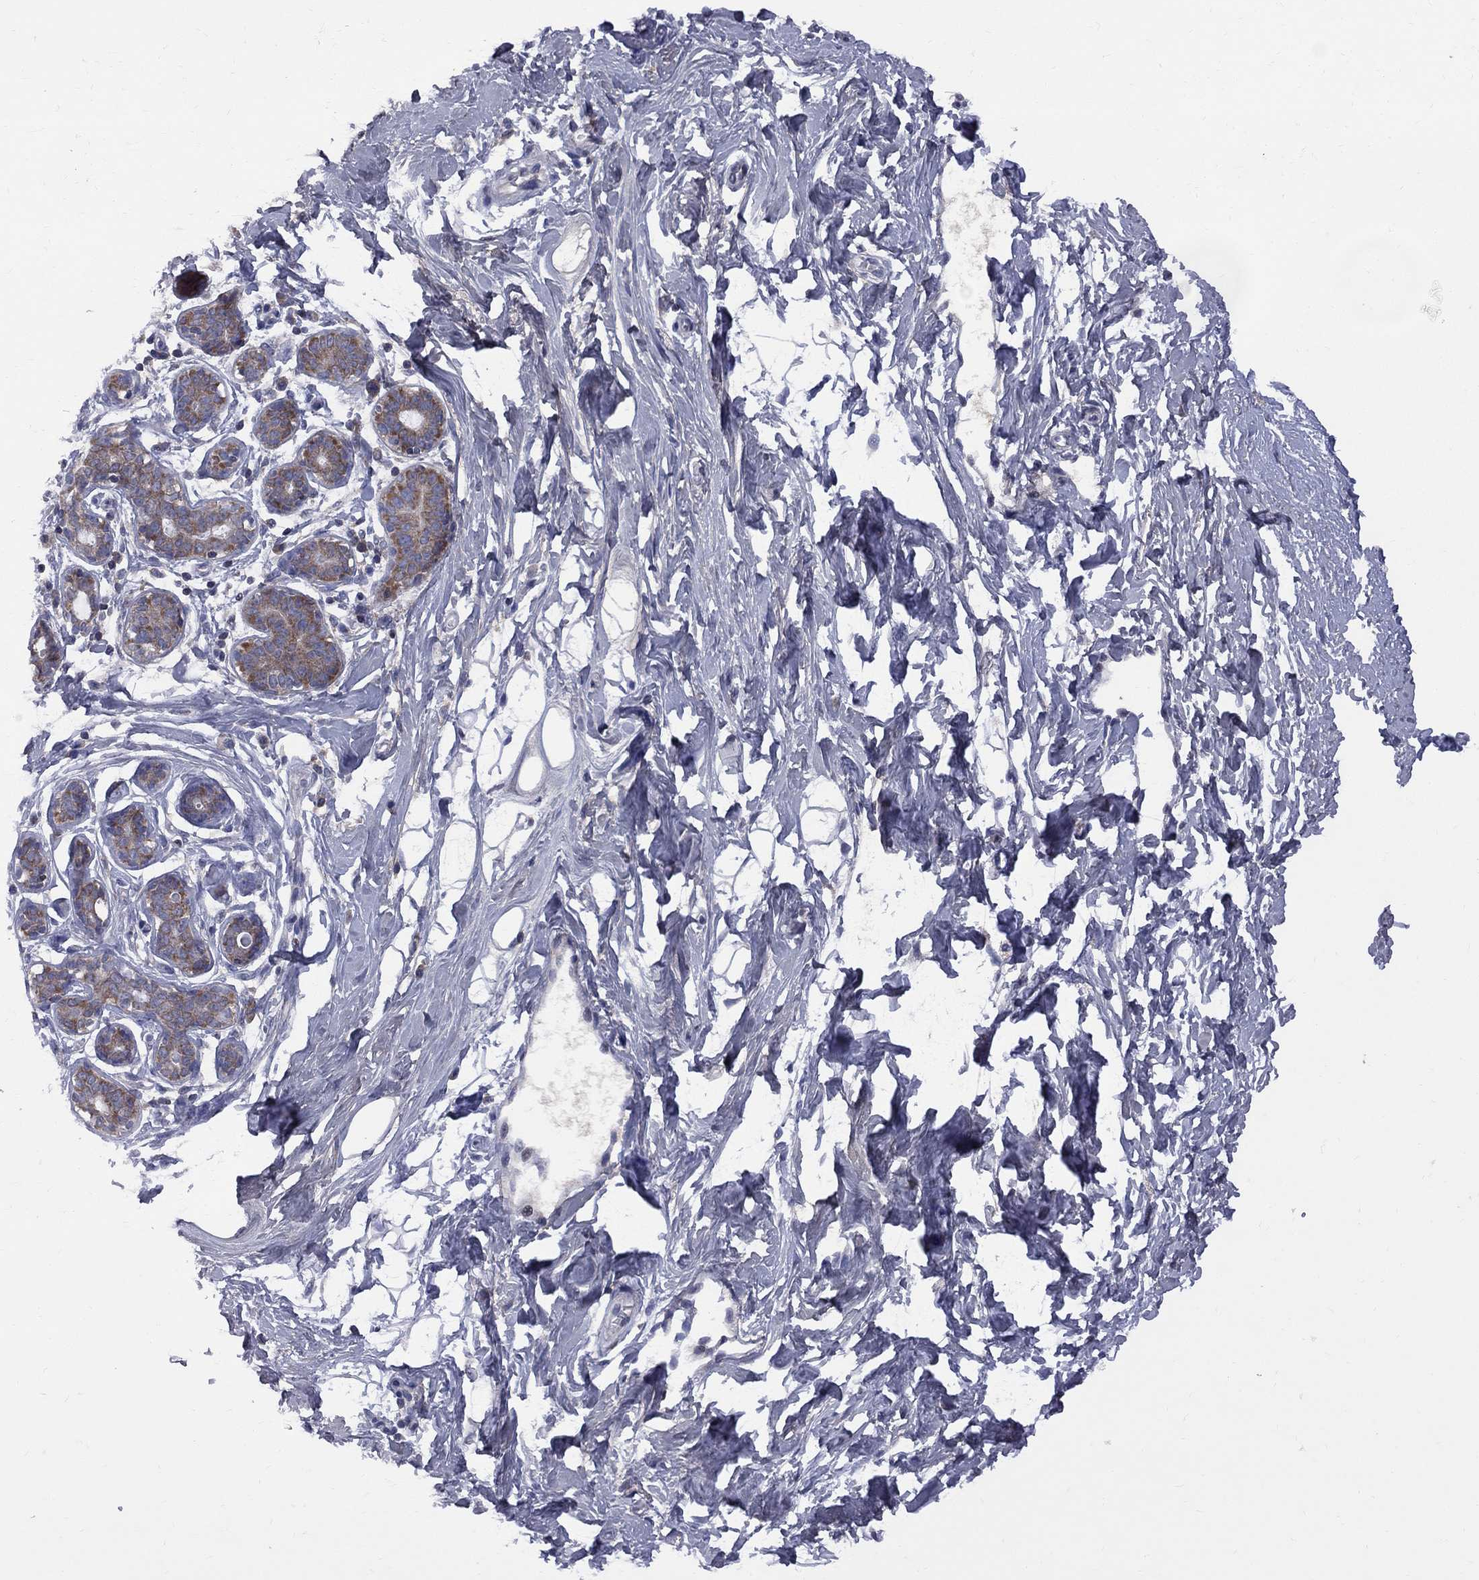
{"staining": {"intensity": "negative", "quantity": "none", "location": "none"}, "tissue": "breast", "cell_type": "Adipocytes", "image_type": "normal", "snomed": [{"axis": "morphology", "description": "Normal tissue, NOS"}, {"axis": "topography", "description": "Breast"}], "caption": "Immunohistochemistry image of benign breast stained for a protein (brown), which demonstrates no expression in adipocytes.", "gene": "CNOT11", "patient": {"sex": "female", "age": 37}}